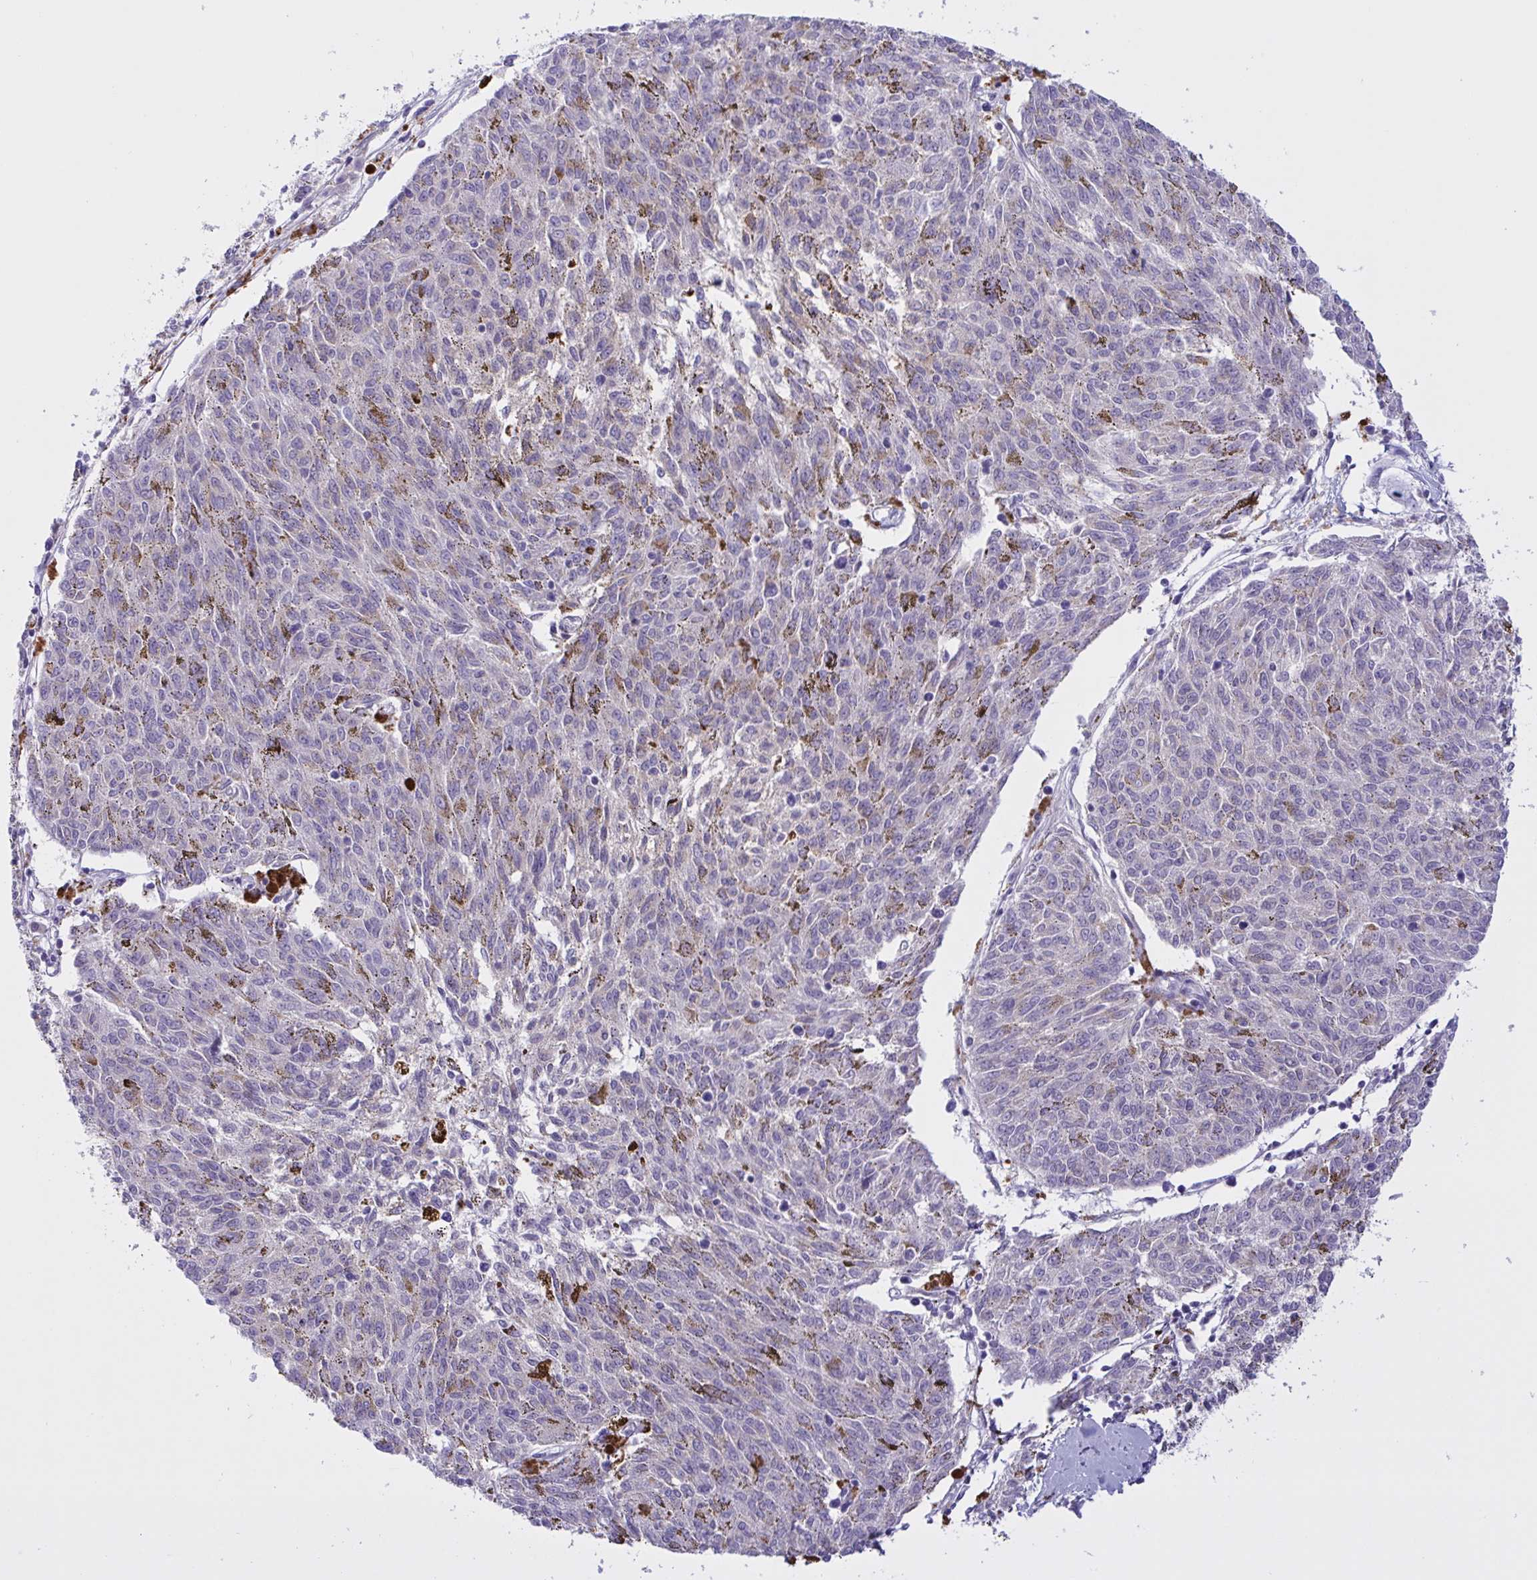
{"staining": {"intensity": "negative", "quantity": "none", "location": "none"}, "tissue": "melanoma", "cell_type": "Tumor cells", "image_type": "cancer", "snomed": [{"axis": "morphology", "description": "Malignant melanoma, NOS"}, {"axis": "topography", "description": "Skin"}], "caption": "This is an IHC micrograph of human melanoma. There is no positivity in tumor cells.", "gene": "FAM86B1", "patient": {"sex": "female", "age": 72}}